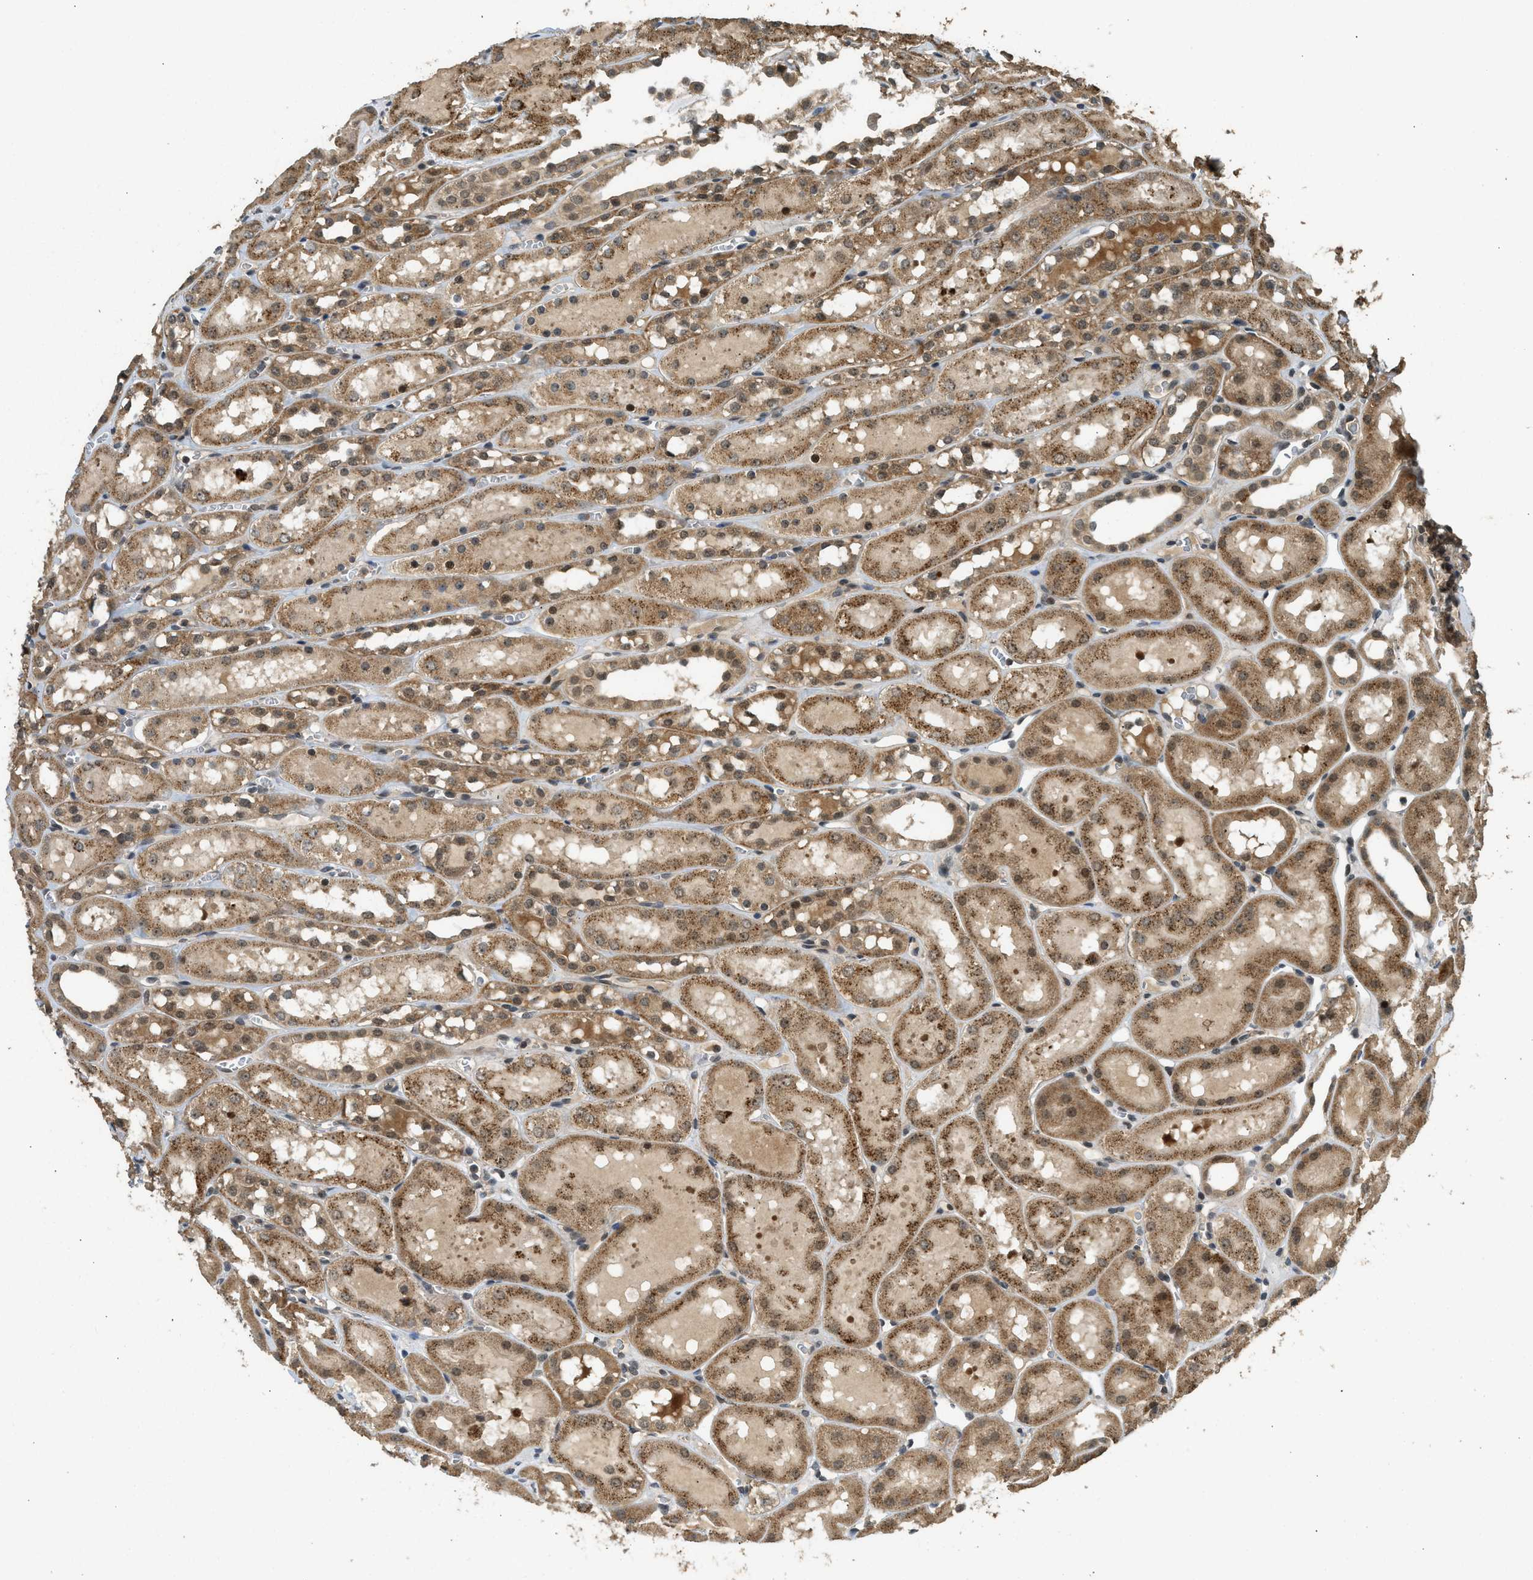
{"staining": {"intensity": "moderate", "quantity": "25%-75%", "location": "cytoplasmic/membranous,nuclear"}, "tissue": "kidney", "cell_type": "Cells in glomeruli", "image_type": "normal", "snomed": [{"axis": "morphology", "description": "Normal tissue, NOS"}, {"axis": "topography", "description": "Kidney"}, {"axis": "topography", "description": "Urinary bladder"}], "caption": "Immunohistochemistry (IHC) of normal human kidney reveals medium levels of moderate cytoplasmic/membranous,nuclear staining in about 25%-75% of cells in glomeruli. (DAB IHC with brightfield microscopy, high magnification).", "gene": "GET1", "patient": {"sex": "male", "age": 16}}